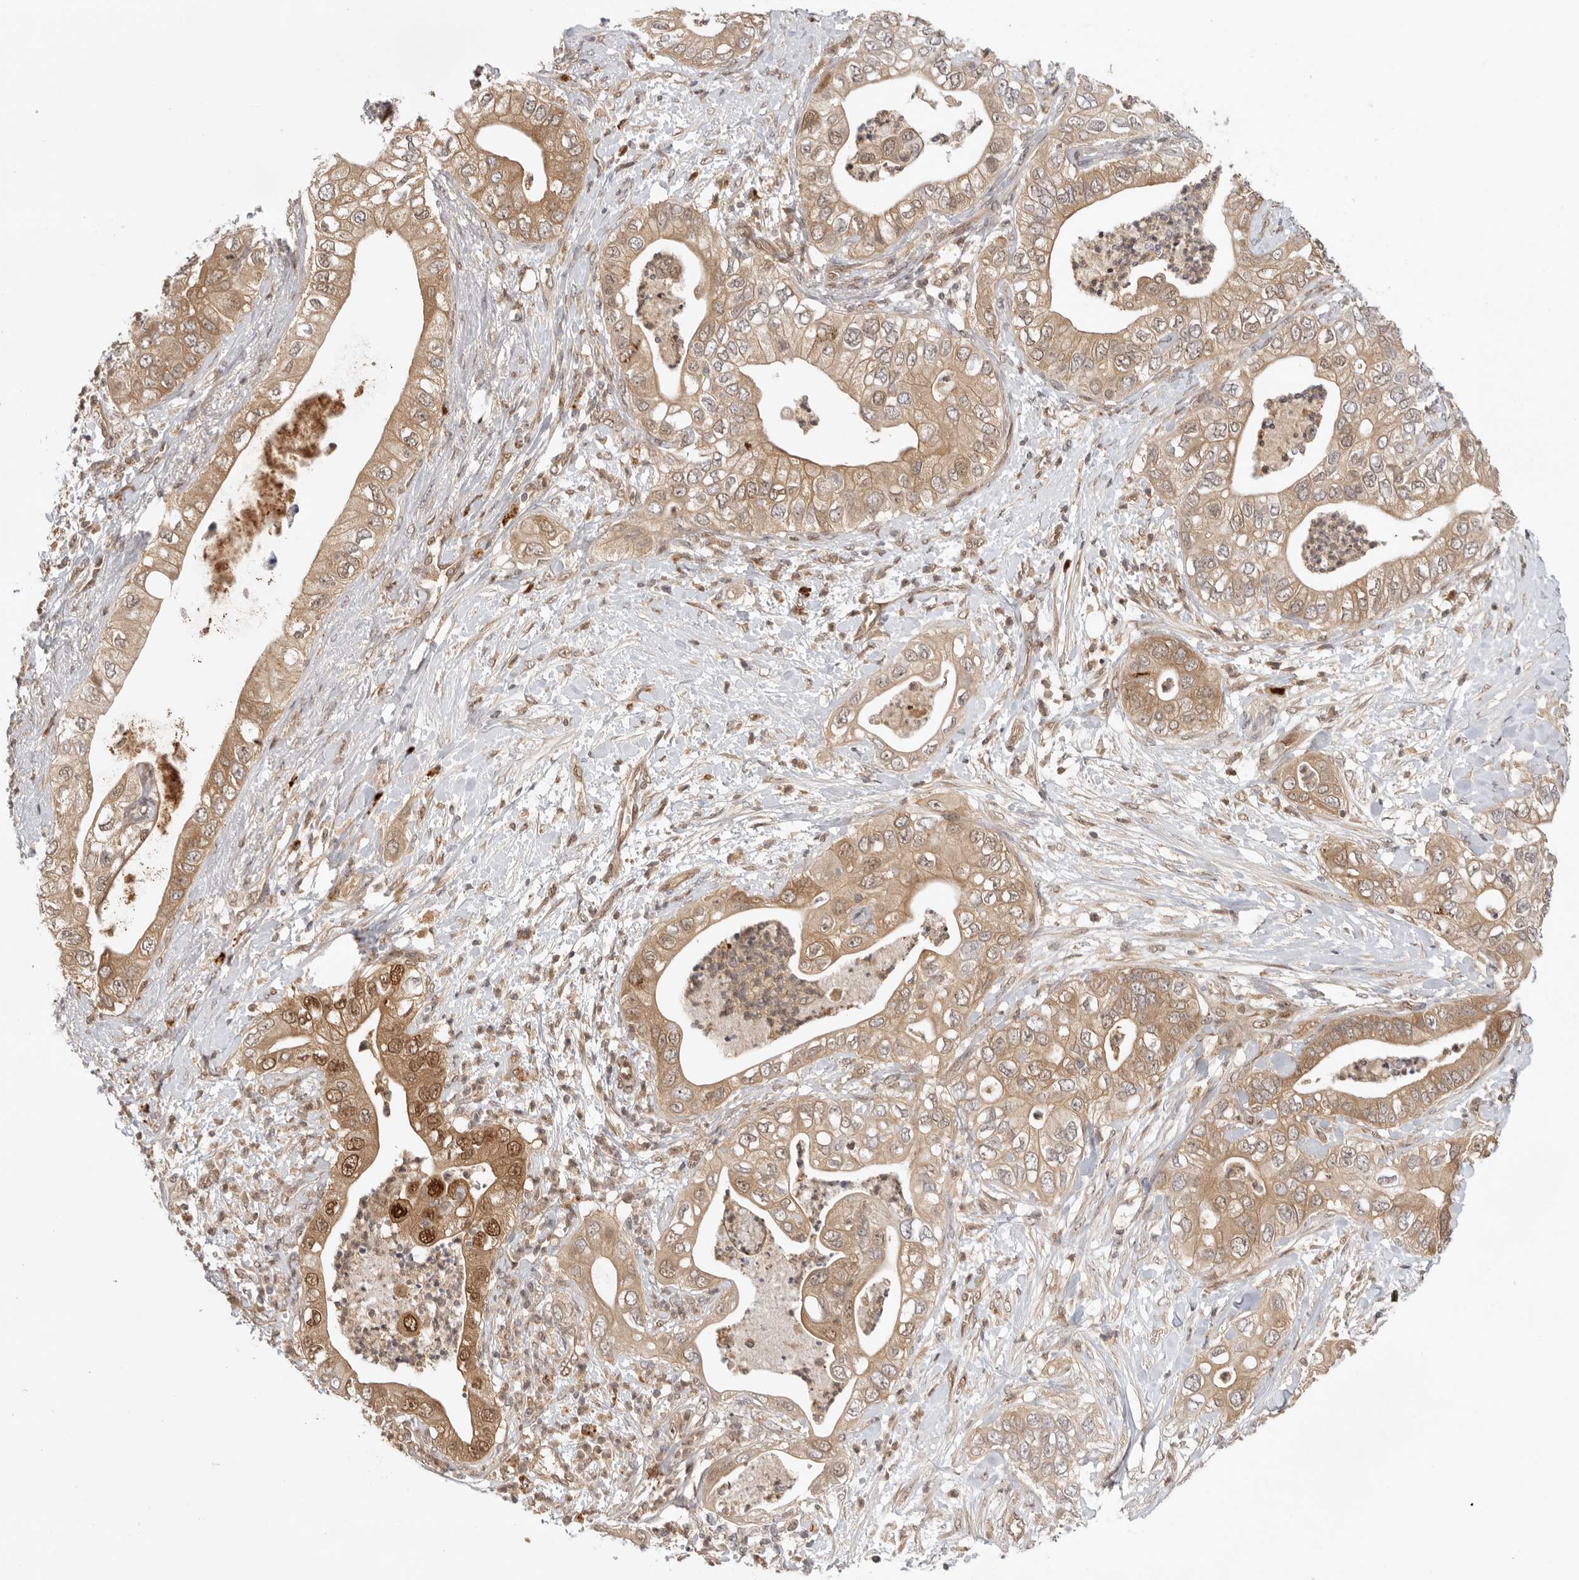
{"staining": {"intensity": "moderate", "quantity": ">75%", "location": "cytoplasmic/membranous,nuclear"}, "tissue": "pancreatic cancer", "cell_type": "Tumor cells", "image_type": "cancer", "snomed": [{"axis": "morphology", "description": "Adenocarcinoma, NOS"}, {"axis": "topography", "description": "Pancreas"}], "caption": "Moderate cytoplasmic/membranous and nuclear staining for a protein is present in approximately >75% of tumor cells of adenocarcinoma (pancreatic) using immunohistochemistry.", "gene": "DCAF8", "patient": {"sex": "female", "age": 78}}